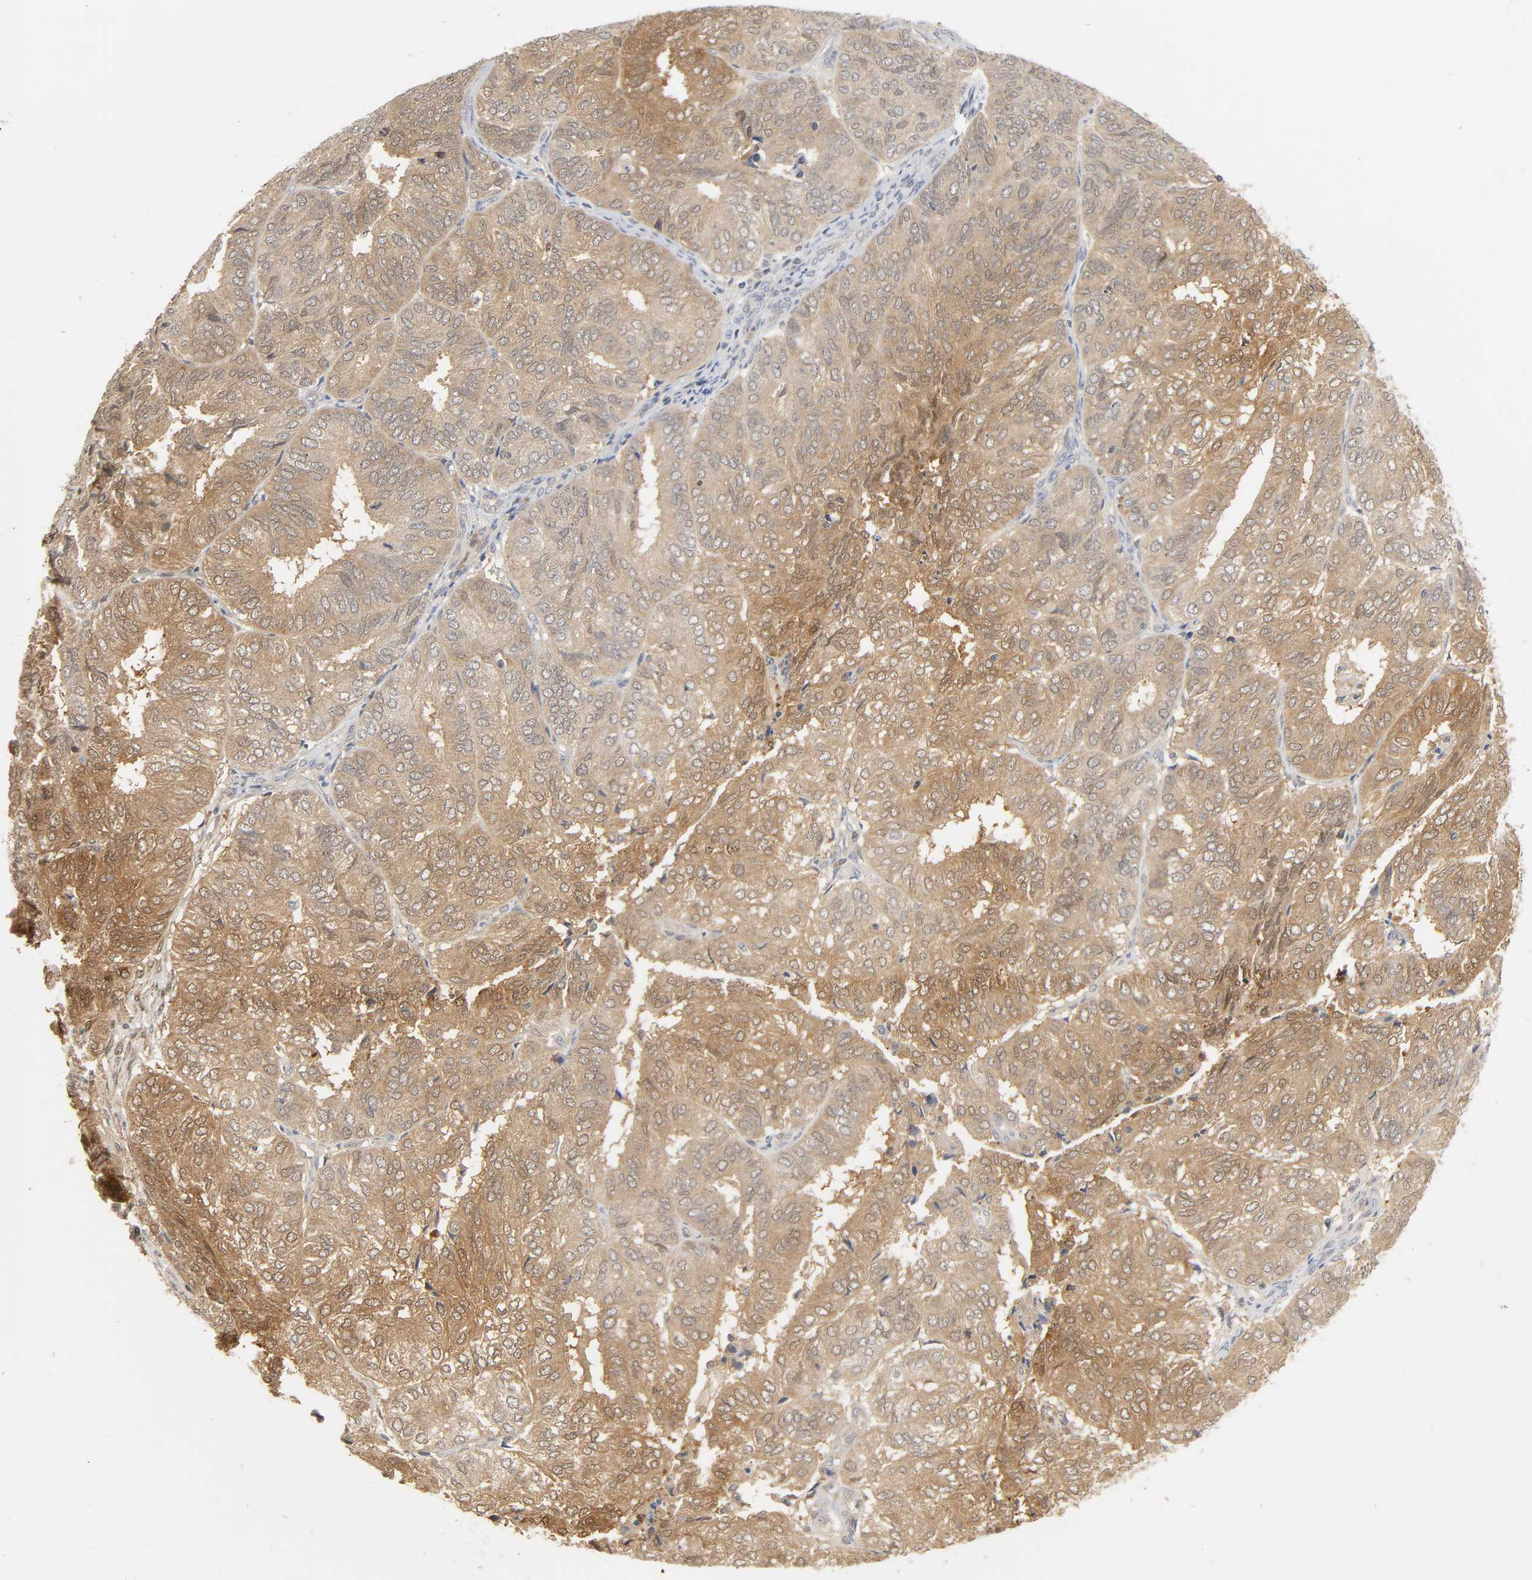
{"staining": {"intensity": "moderate", "quantity": ">75%", "location": "cytoplasmic/membranous"}, "tissue": "endometrial cancer", "cell_type": "Tumor cells", "image_type": "cancer", "snomed": [{"axis": "morphology", "description": "Adenocarcinoma, NOS"}, {"axis": "topography", "description": "Uterus"}], "caption": "Brown immunohistochemical staining in human endometrial cancer (adenocarcinoma) reveals moderate cytoplasmic/membranous positivity in approximately >75% of tumor cells.", "gene": "MIF", "patient": {"sex": "female", "age": 60}}